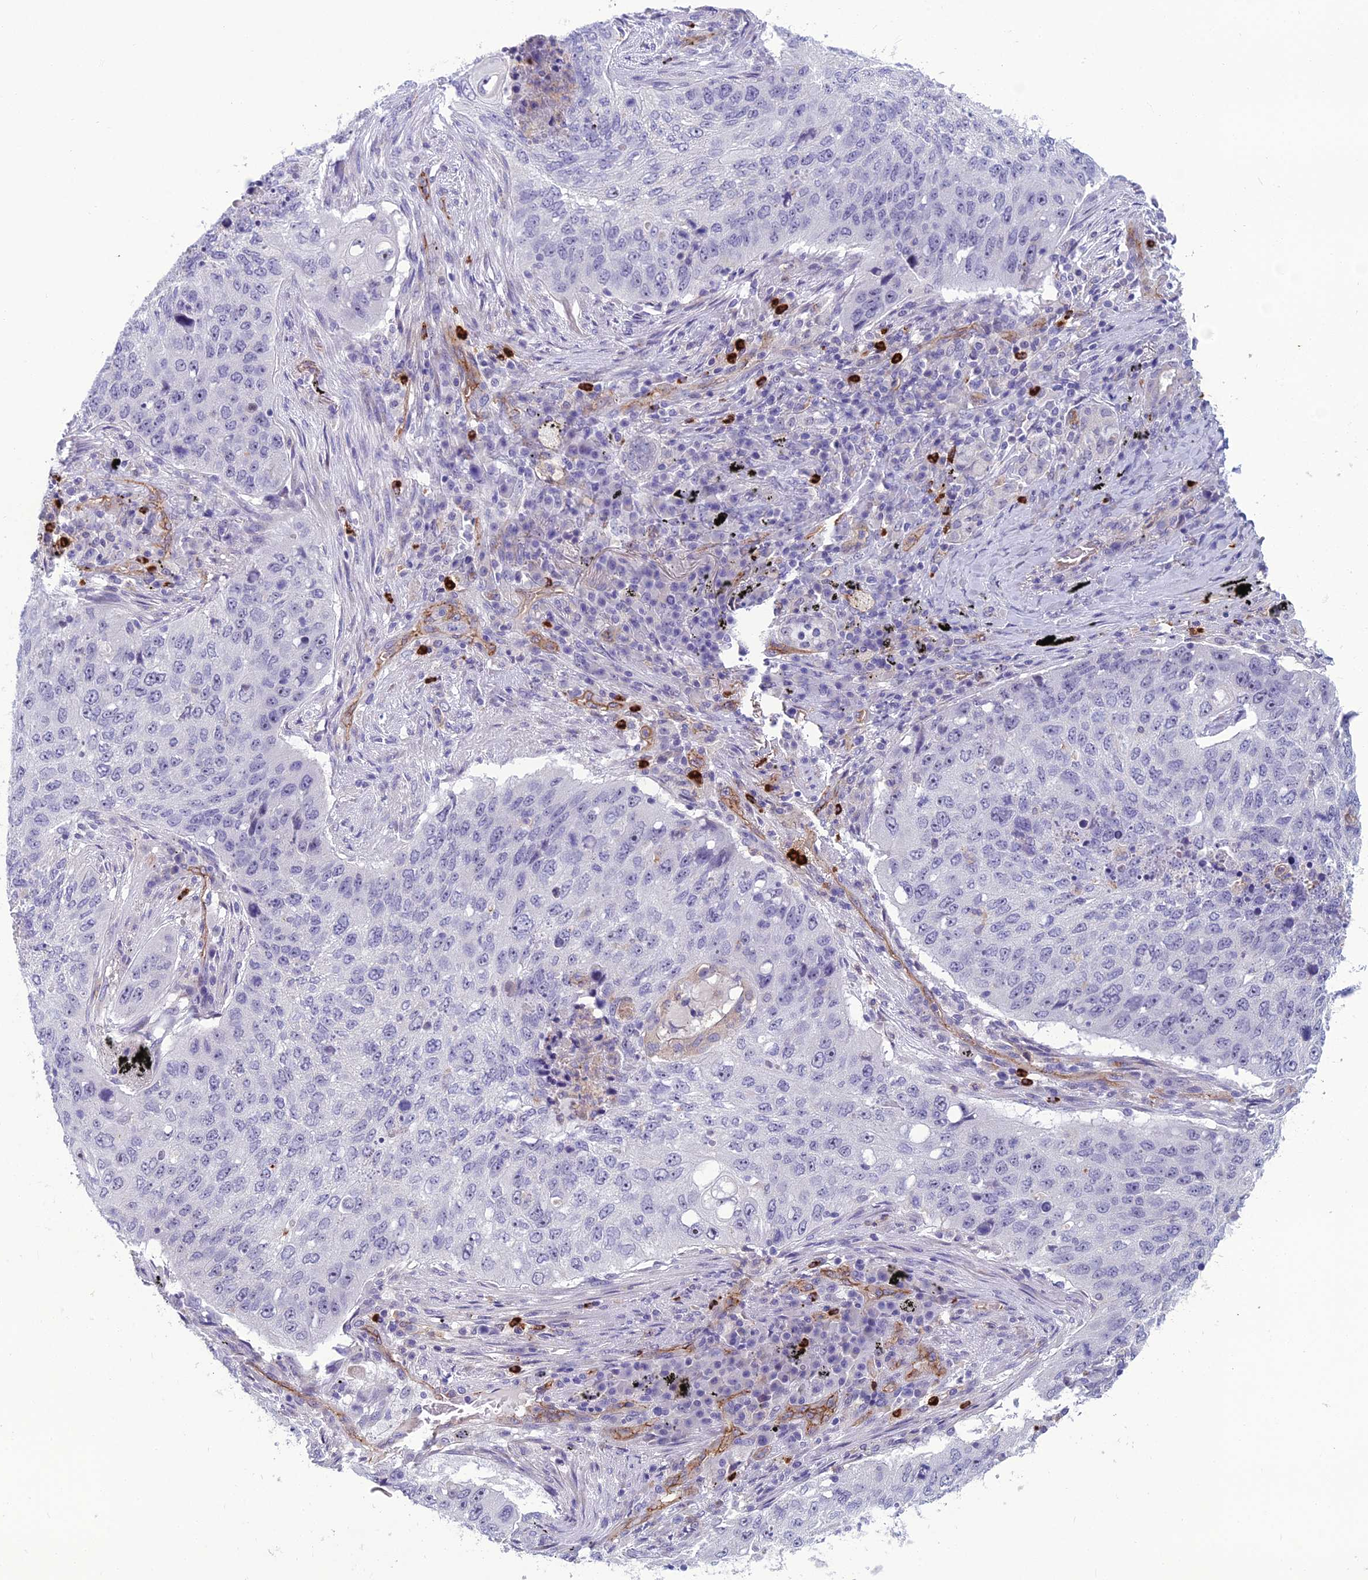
{"staining": {"intensity": "negative", "quantity": "none", "location": "none"}, "tissue": "lung cancer", "cell_type": "Tumor cells", "image_type": "cancer", "snomed": [{"axis": "morphology", "description": "Squamous cell carcinoma, NOS"}, {"axis": "topography", "description": "Lung"}], "caption": "Immunohistochemistry (IHC) photomicrograph of neoplastic tissue: human squamous cell carcinoma (lung) stained with DAB reveals no significant protein staining in tumor cells.", "gene": "BBS7", "patient": {"sex": "female", "age": 63}}